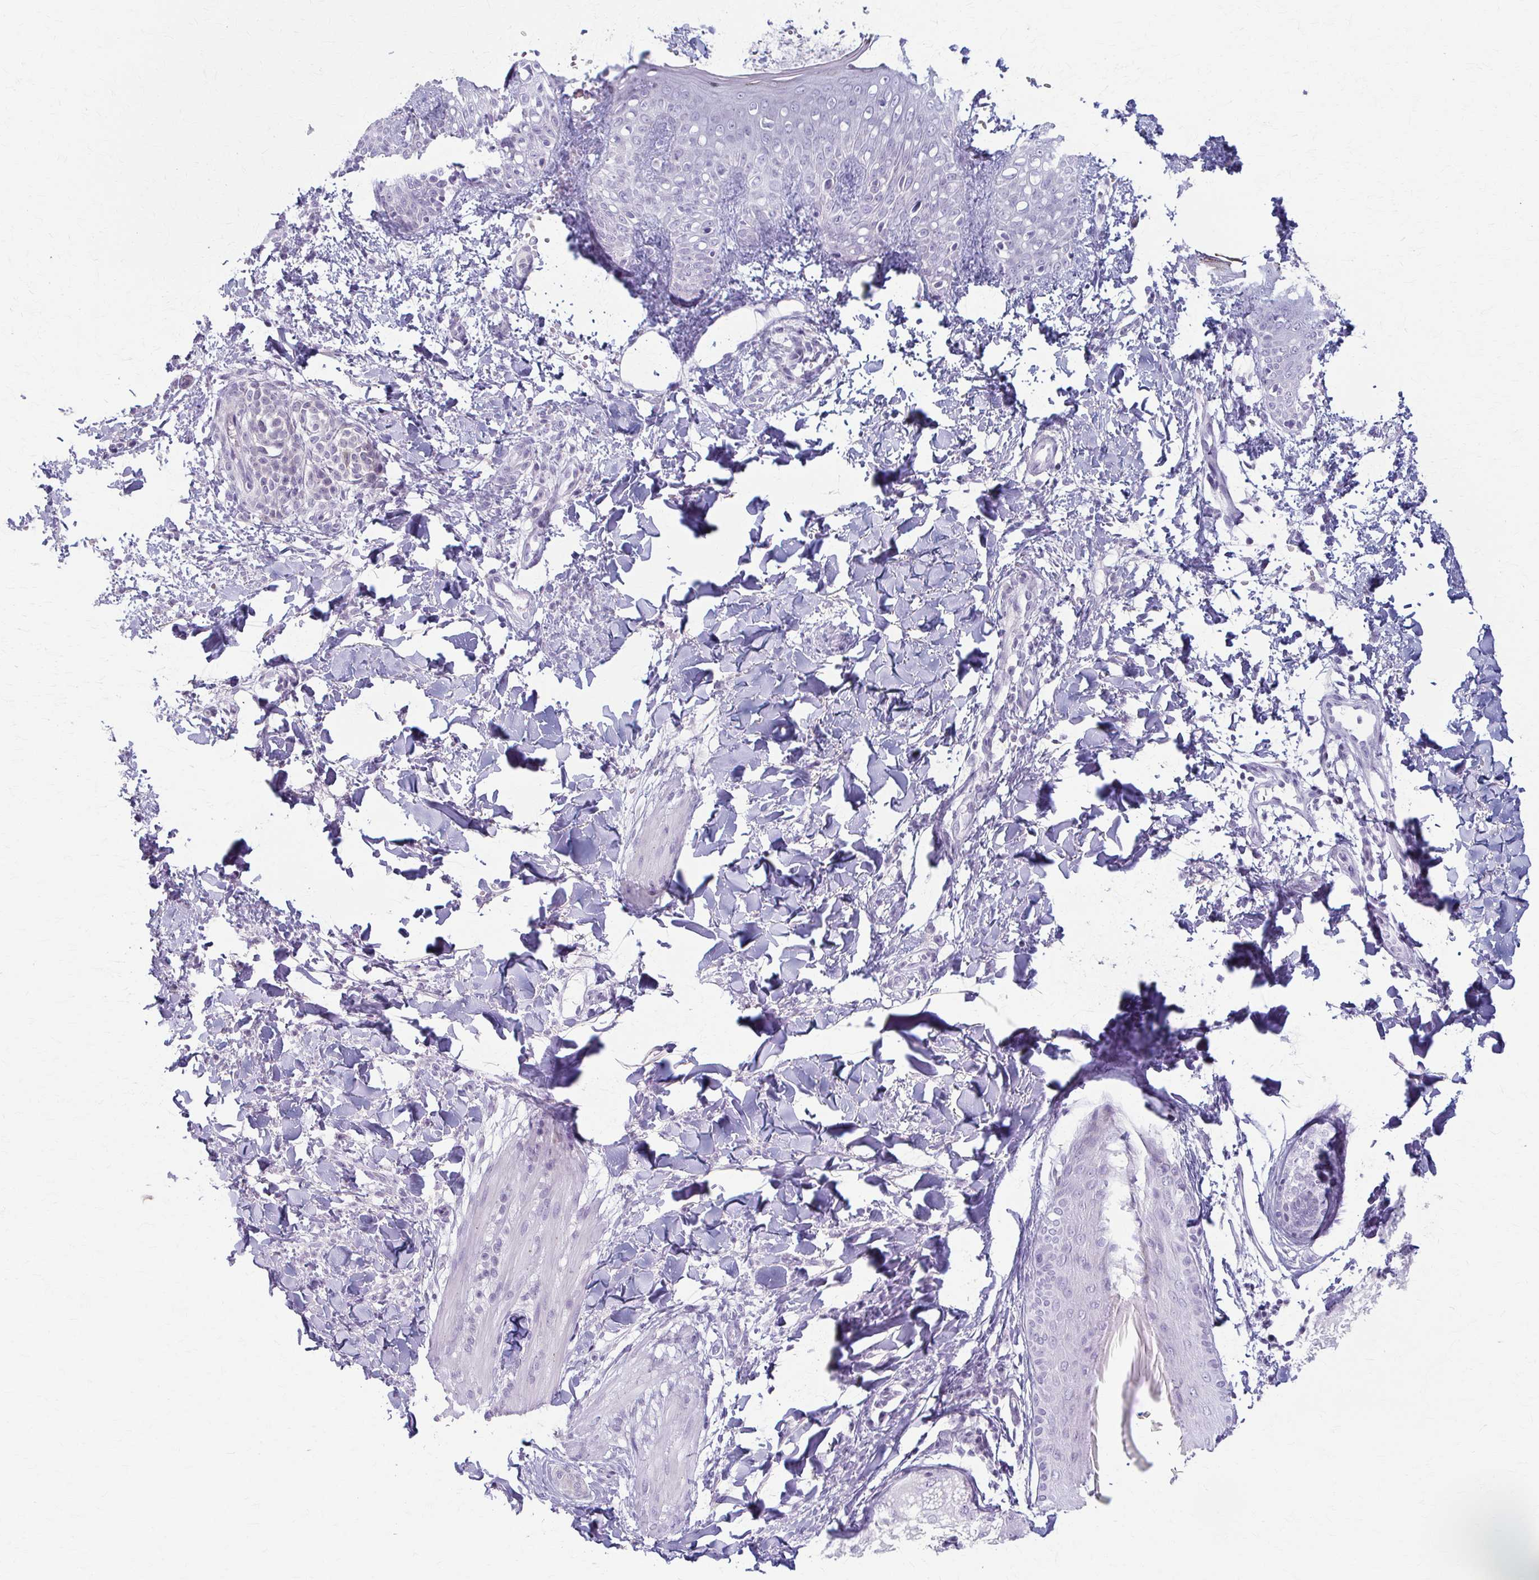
{"staining": {"intensity": "negative", "quantity": "none", "location": "none"}, "tissue": "skin", "cell_type": "Fibroblasts", "image_type": "normal", "snomed": [{"axis": "morphology", "description": "Normal tissue, NOS"}, {"axis": "topography", "description": "Skin"}], "caption": "This is an immunohistochemistry (IHC) micrograph of benign skin. There is no staining in fibroblasts.", "gene": "LDLRAP1", "patient": {"sex": "male", "age": 16}}